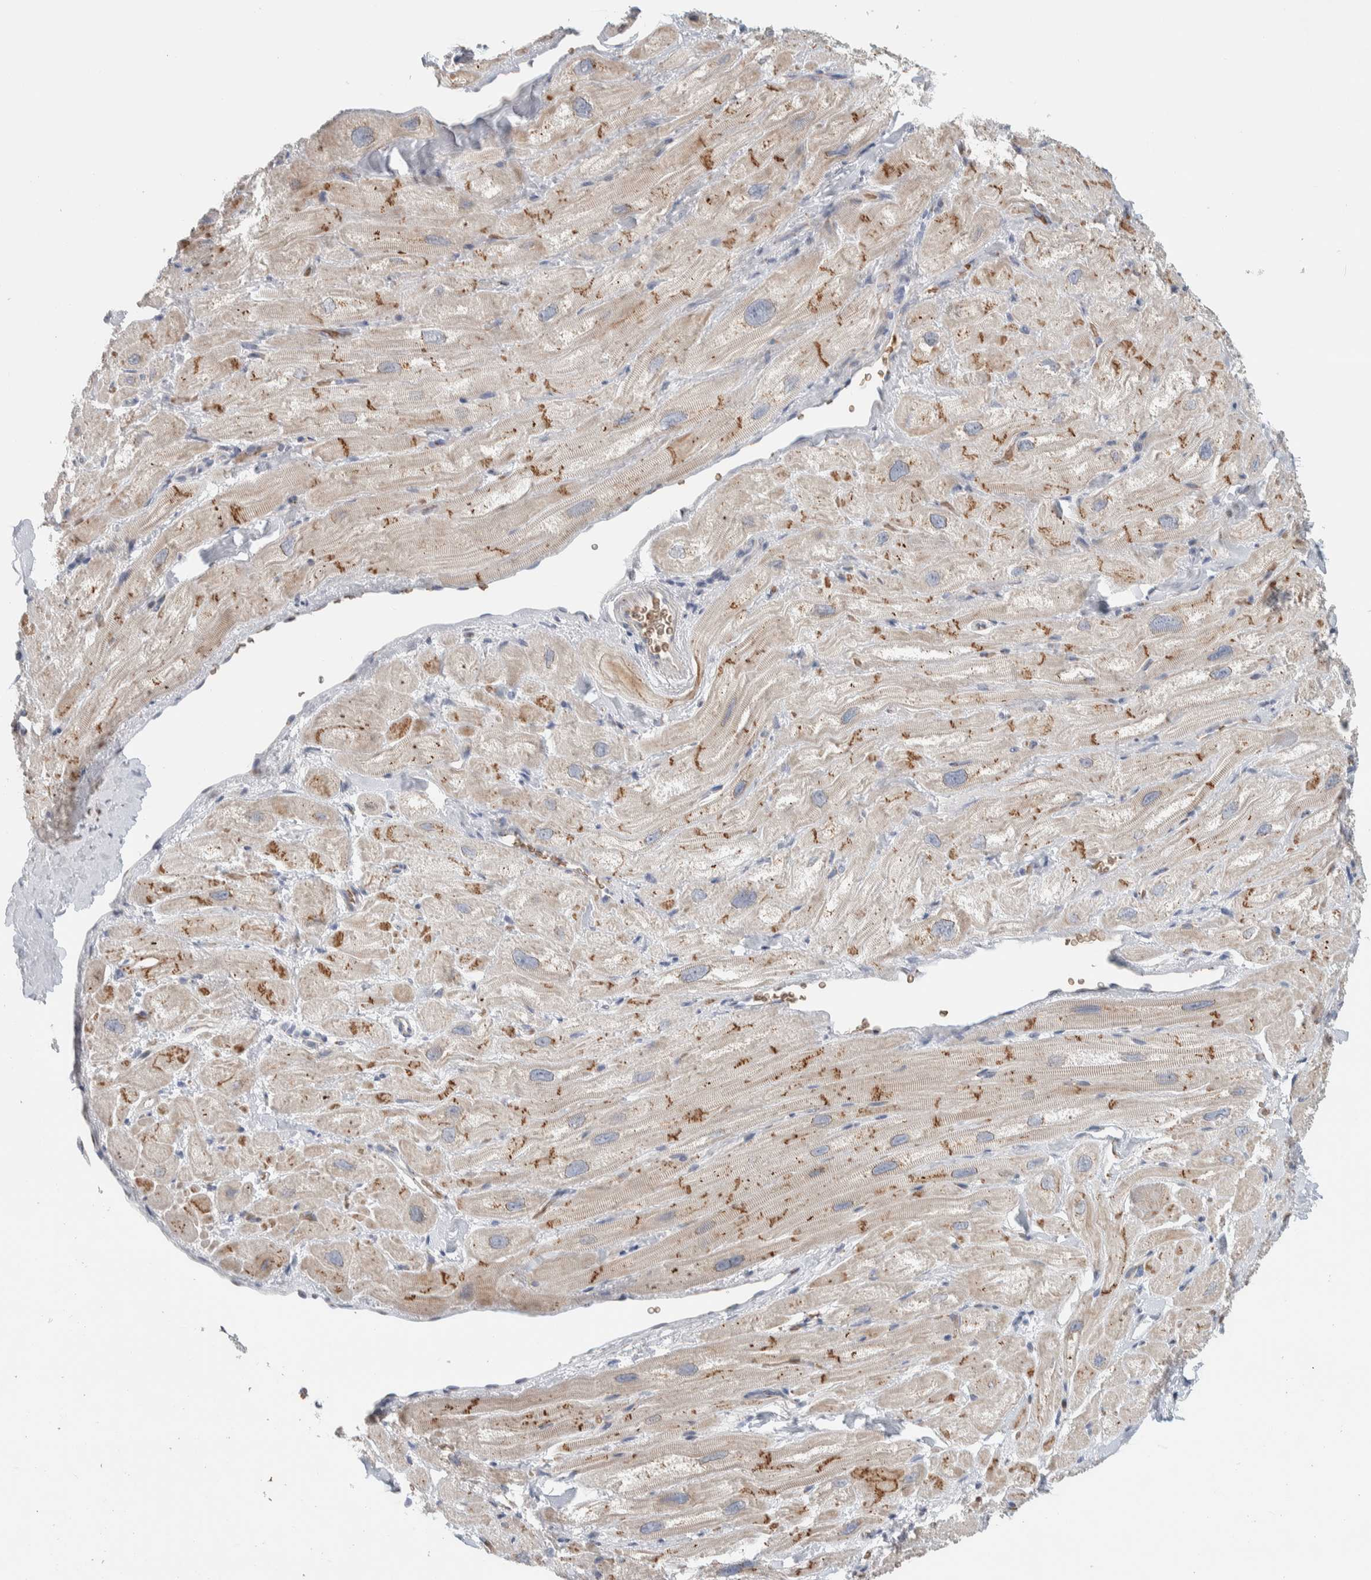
{"staining": {"intensity": "moderate", "quantity": "25%-75%", "location": "cytoplasmic/membranous"}, "tissue": "heart muscle", "cell_type": "Cardiomyocytes", "image_type": "normal", "snomed": [{"axis": "morphology", "description": "Normal tissue, NOS"}, {"axis": "topography", "description": "Heart"}], "caption": "An image showing moderate cytoplasmic/membranous staining in approximately 25%-75% of cardiomyocytes in benign heart muscle, as visualized by brown immunohistochemical staining.", "gene": "SLC38A10", "patient": {"sex": "male", "age": 49}}